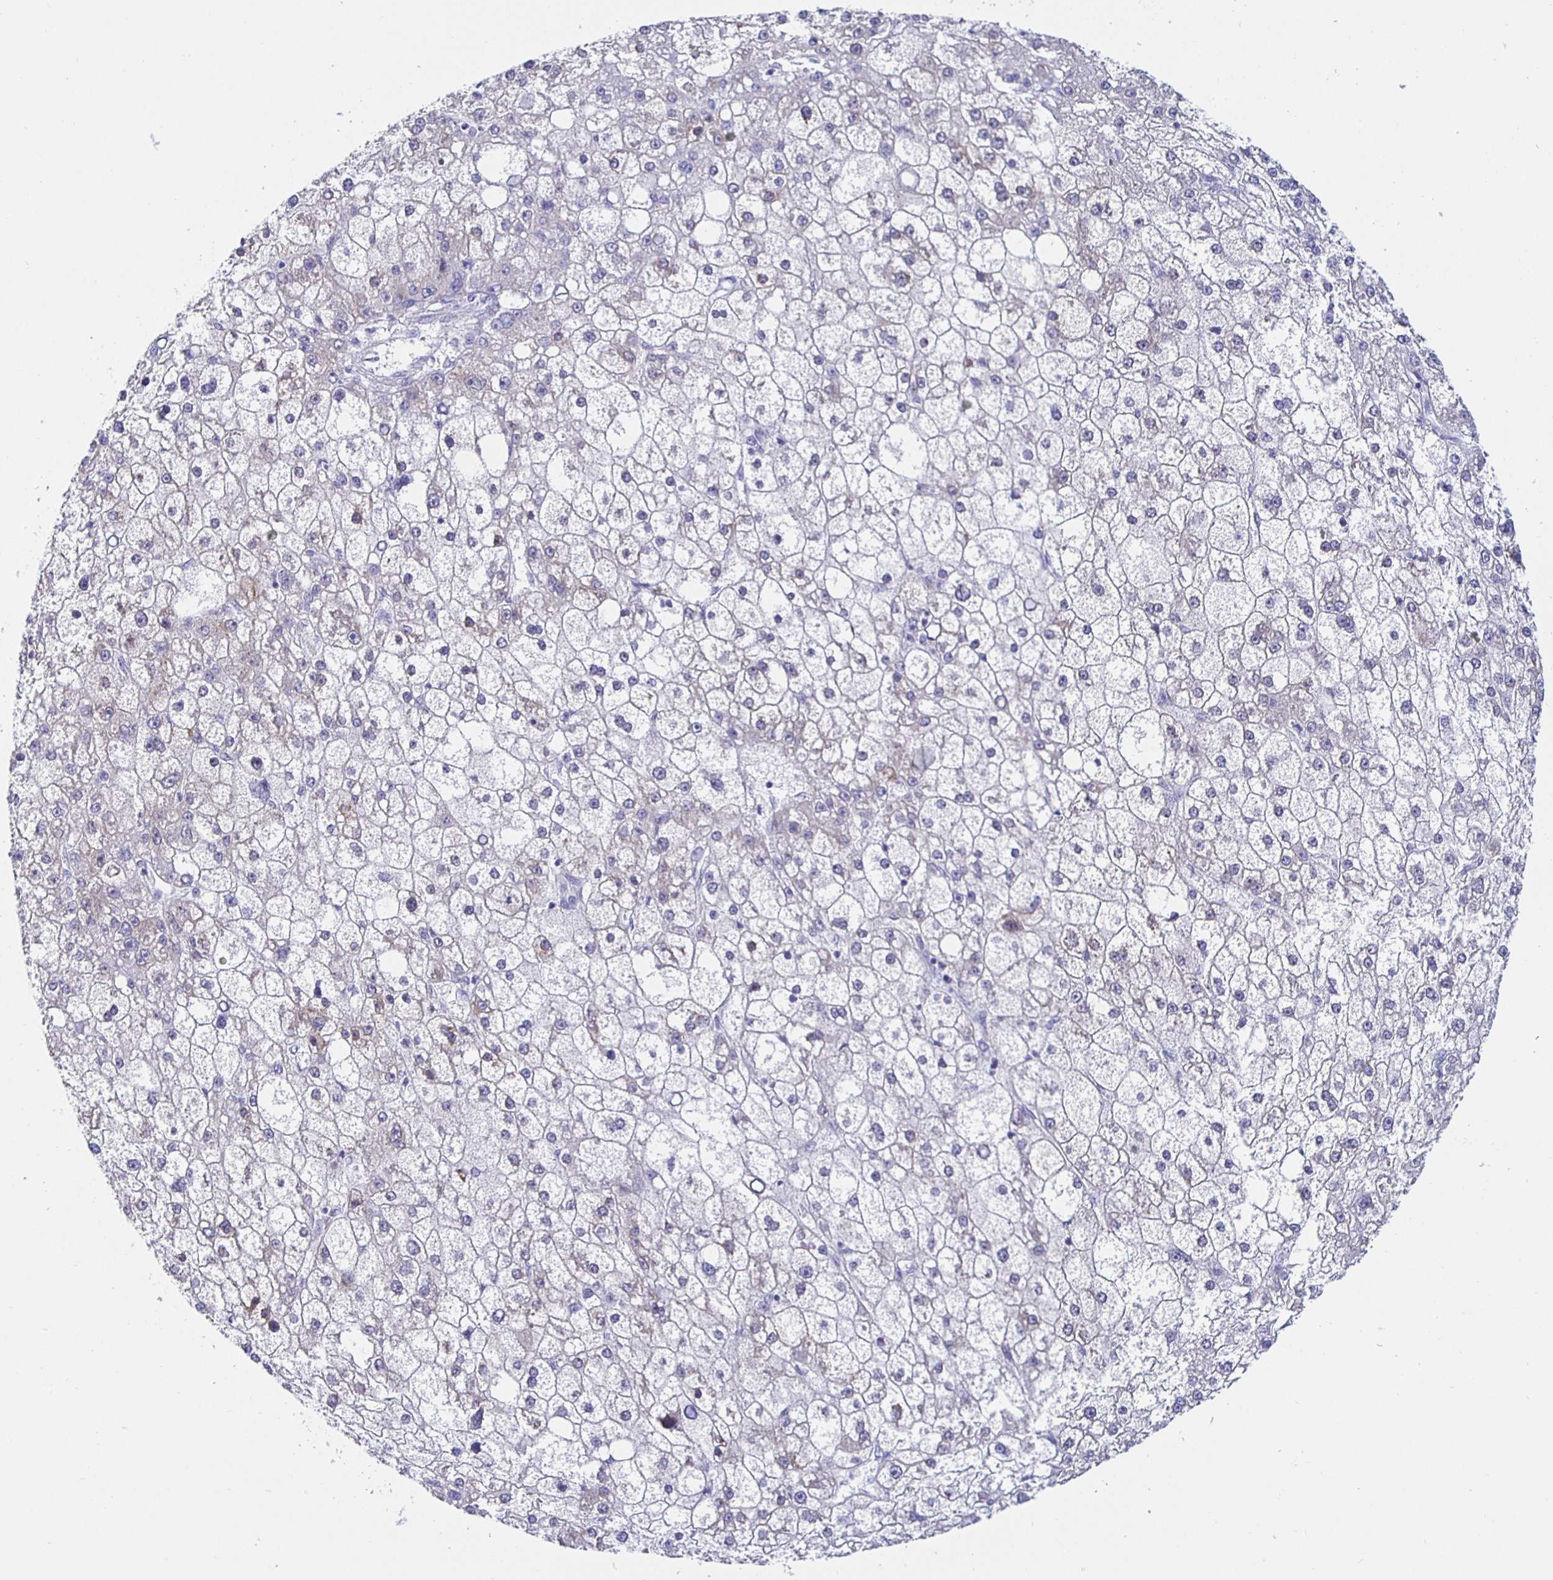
{"staining": {"intensity": "negative", "quantity": "none", "location": "none"}, "tissue": "liver cancer", "cell_type": "Tumor cells", "image_type": "cancer", "snomed": [{"axis": "morphology", "description": "Carcinoma, Hepatocellular, NOS"}, {"axis": "topography", "description": "Liver"}], "caption": "Micrograph shows no significant protein positivity in tumor cells of liver hepatocellular carcinoma.", "gene": "HSPA4L", "patient": {"sex": "male", "age": 67}}